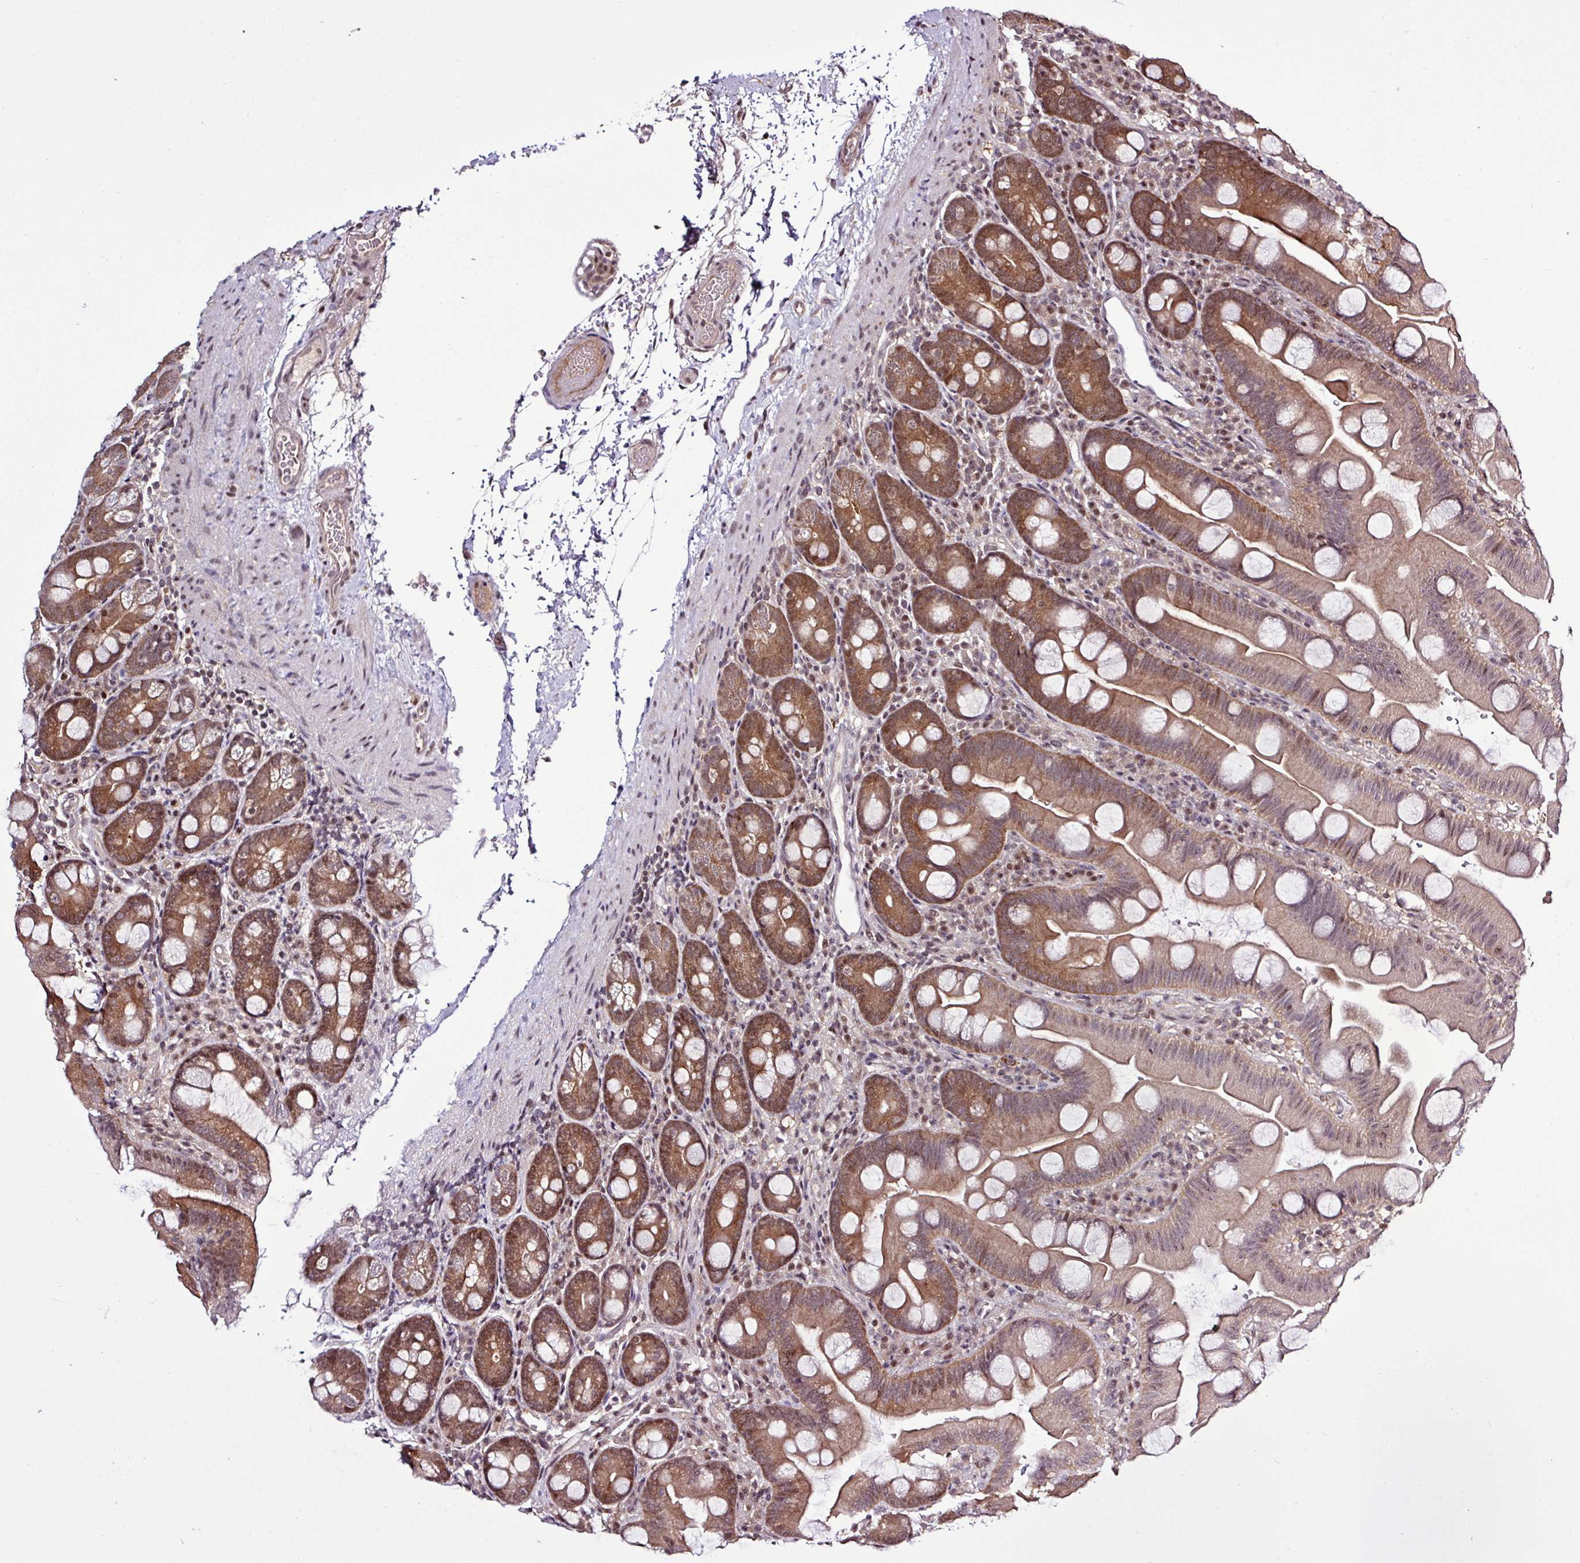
{"staining": {"intensity": "moderate", "quantity": ">75%", "location": "cytoplasmic/membranous,nuclear"}, "tissue": "small intestine", "cell_type": "Glandular cells", "image_type": "normal", "snomed": [{"axis": "morphology", "description": "Normal tissue, NOS"}, {"axis": "topography", "description": "Small intestine"}], "caption": "Glandular cells show medium levels of moderate cytoplasmic/membranous,nuclear positivity in approximately >75% of cells in unremarkable human small intestine.", "gene": "ITPKC", "patient": {"sex": "female", "age": 68}}